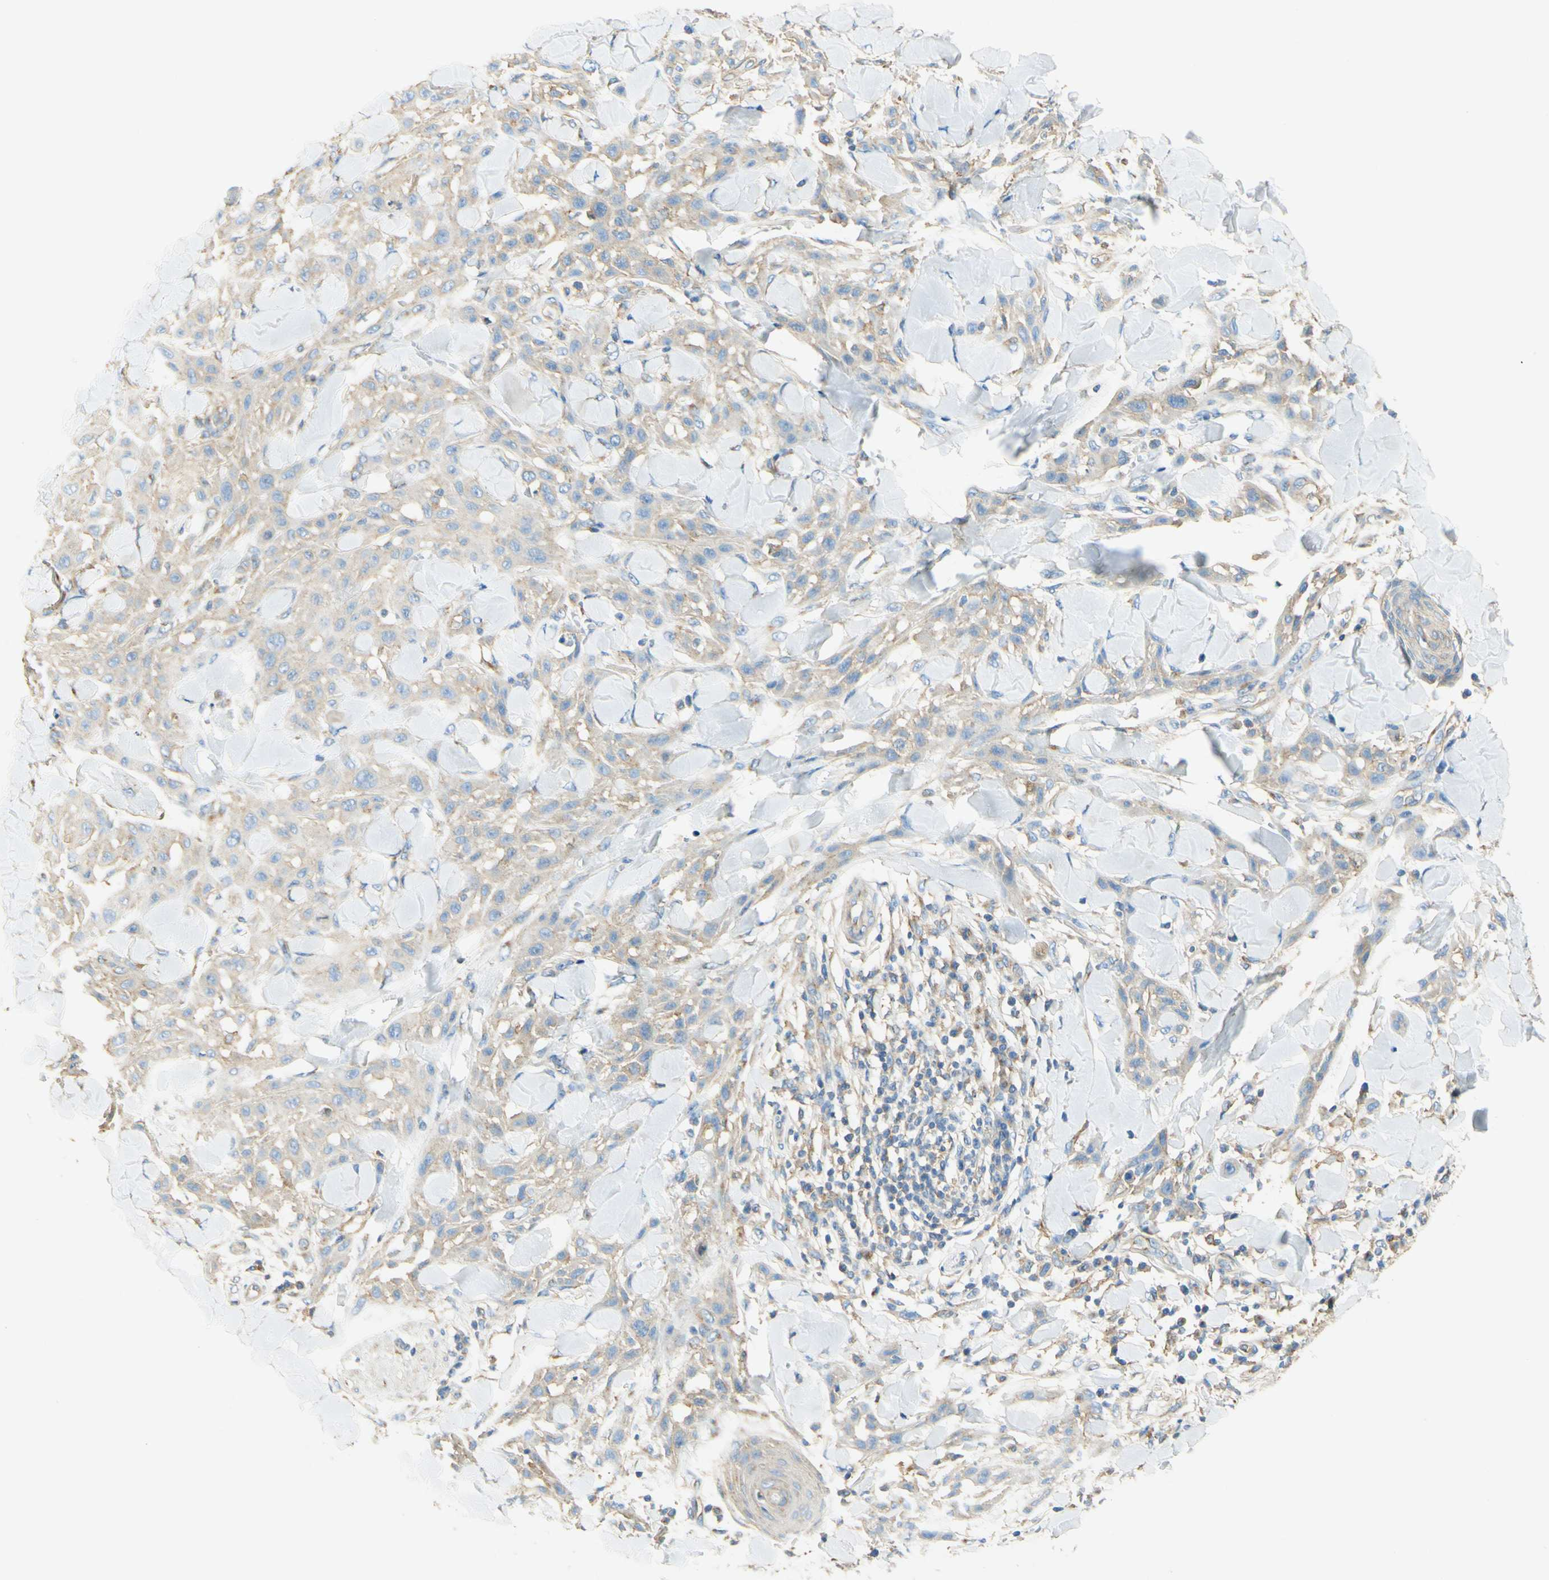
{"staining": {"intensity": "weak", "quantity": ">75%", "location": "cytoplasmic/membranous"}, "tissue": "skin cancer", "cell_type": "Tumor cells", "image_type": "cancer", "snomed": [{"axis": "morphology", "description": "Squamous cell carcinoma, NOS"}, {"axis": "topography", "description": "Skin"}], "caption": "Skin cancer stained with immunohistochemistry (IHC) reveals weak cytoplasmic/membranous staining in approximately >75% of tumor cells. The staining is performed using DAB (3,3'-diaminobenzidine) brown chromogen to label protein expression. The nuclei are counter-stained blue using hematoxylin.", "gene": "CLTC", "patient": {"sex": "male", "age": 24}}